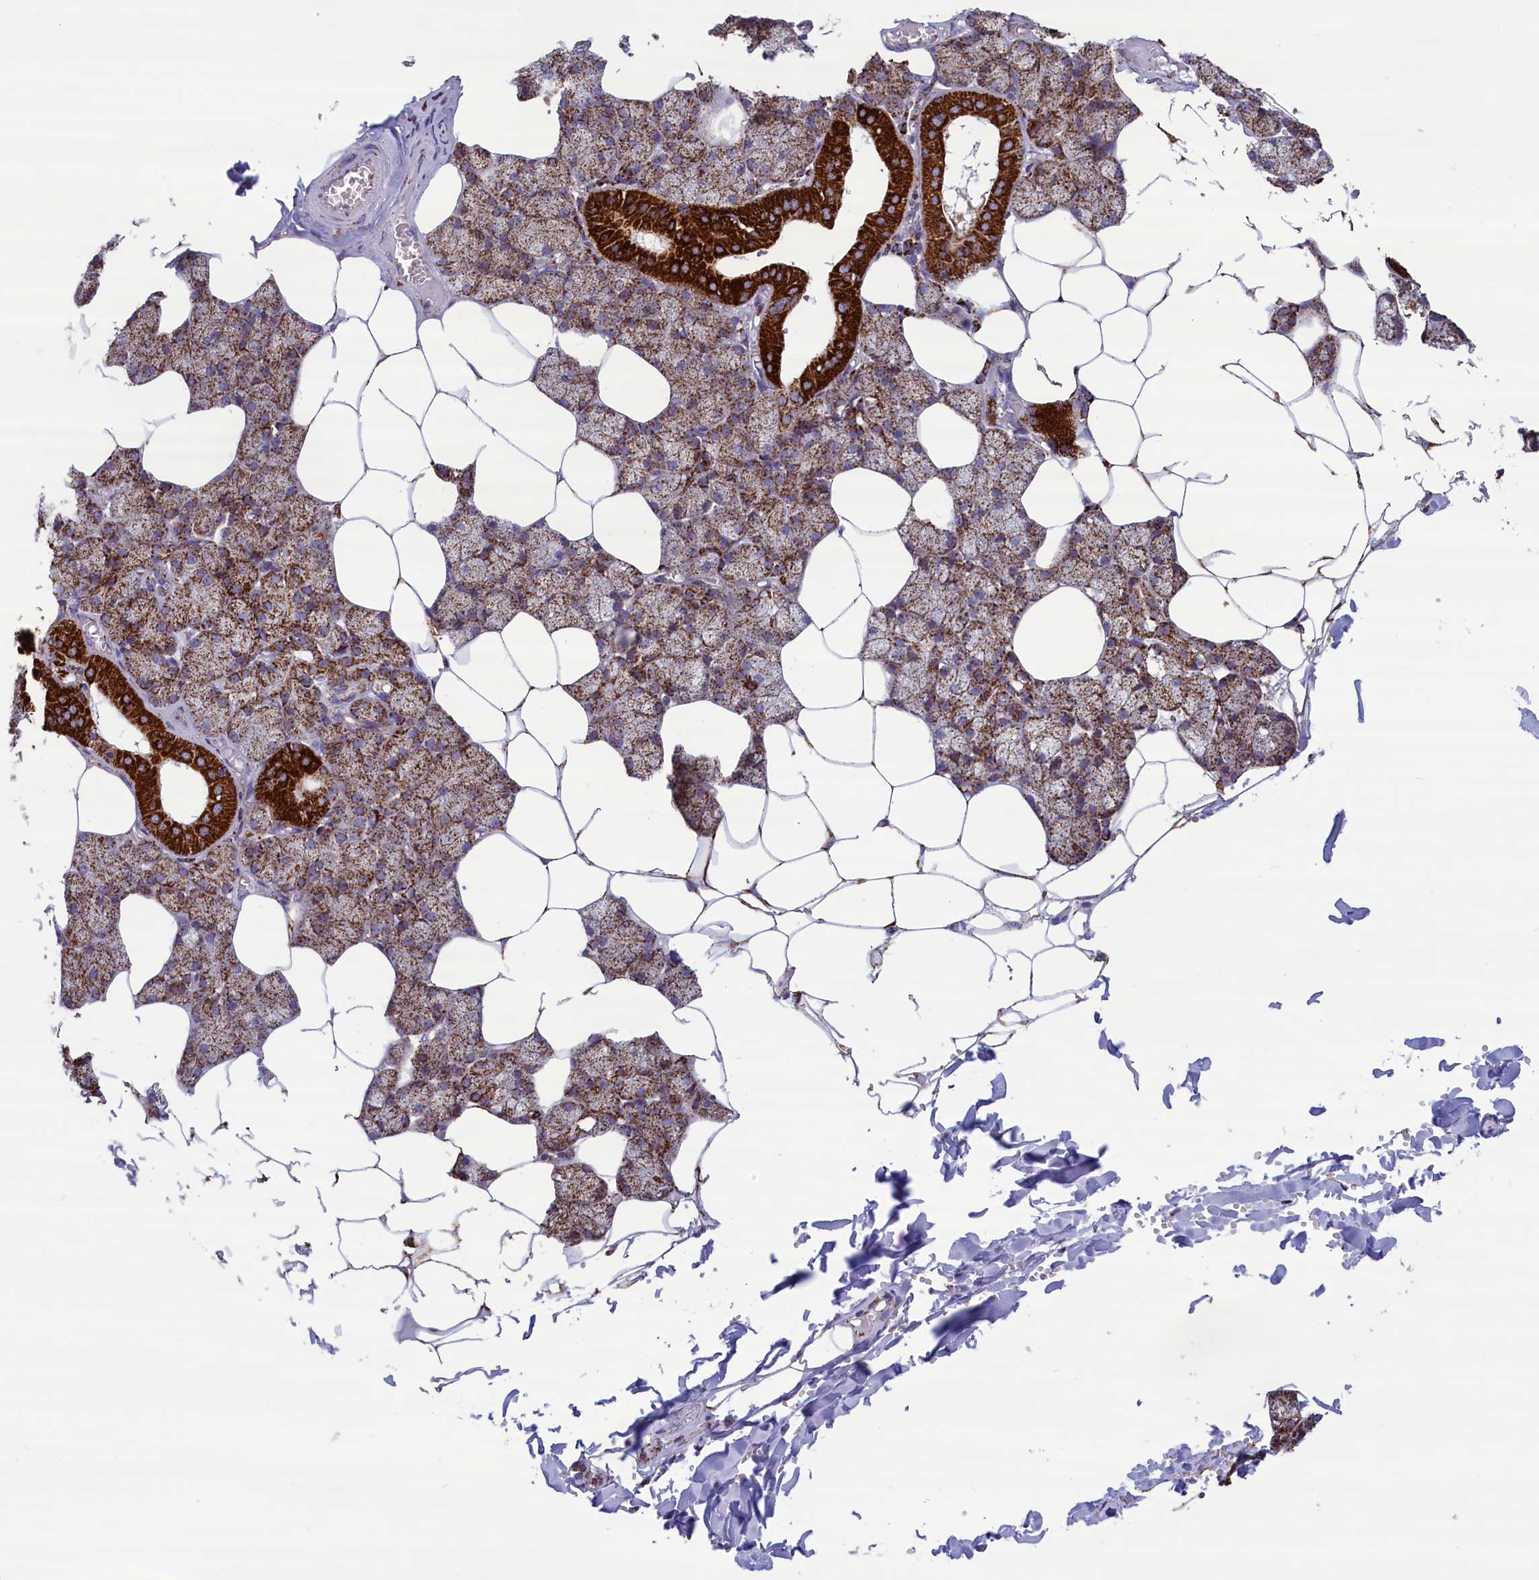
{"staining": {"intensity": "strong", "quantity": ">75%", "location": "cytoplasmic/membranous"}, "tissue": "salivary gland", "cell_type": "Glandular cells", "image_type": "normal", "snomed": [{"axis": "morphology", "description": "Normal tissue, NOS"}, {"axis": "topography", "description": "Salivary gland"}], "caption": "A histopathology image of salivary gland stained for a protein shows strong cytoplasmic/membranous brown staining in glandular cells.", "gene": "ISOC2", "patient": {"sex": "male", "age": 62}}